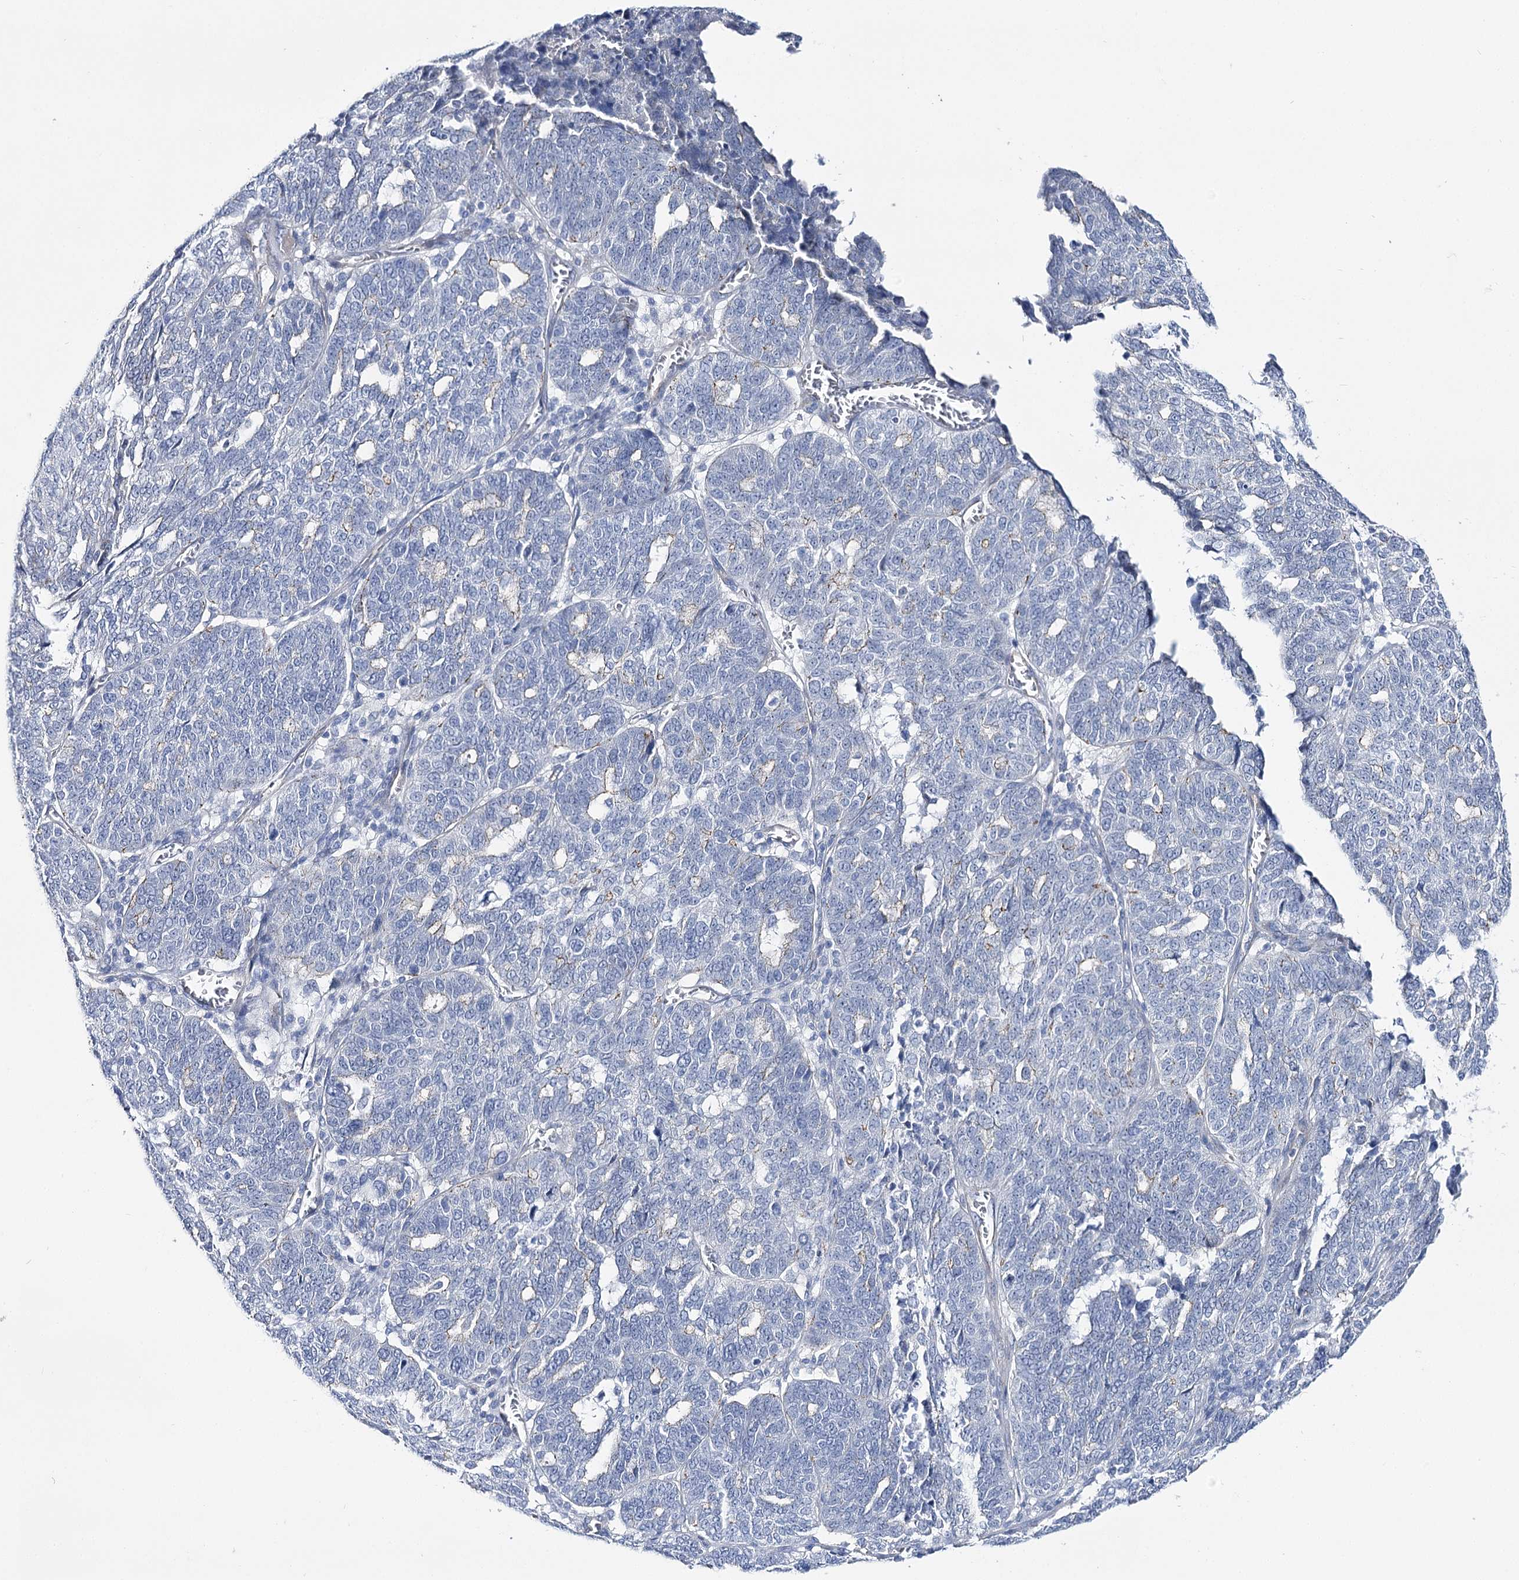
{"staining": {"intensity": "negative", "quantity": "none", "location": "none"}, "tissue": "ovarian cancer", "cell_type": "Tumor cells", "image_type": "cancer", "snomed": [{"axis": "morphology", "description": "Cystadenocarcinoma, serous, NOS"}, {"axis": "topography", "description": "Ovary"}], "caption": "Tumor cells are negative for brown protein staining in ovarian serous cystadenocarcinoma.", "gene": "NRAP", "patient": {"sex": "female", "age": 59}}